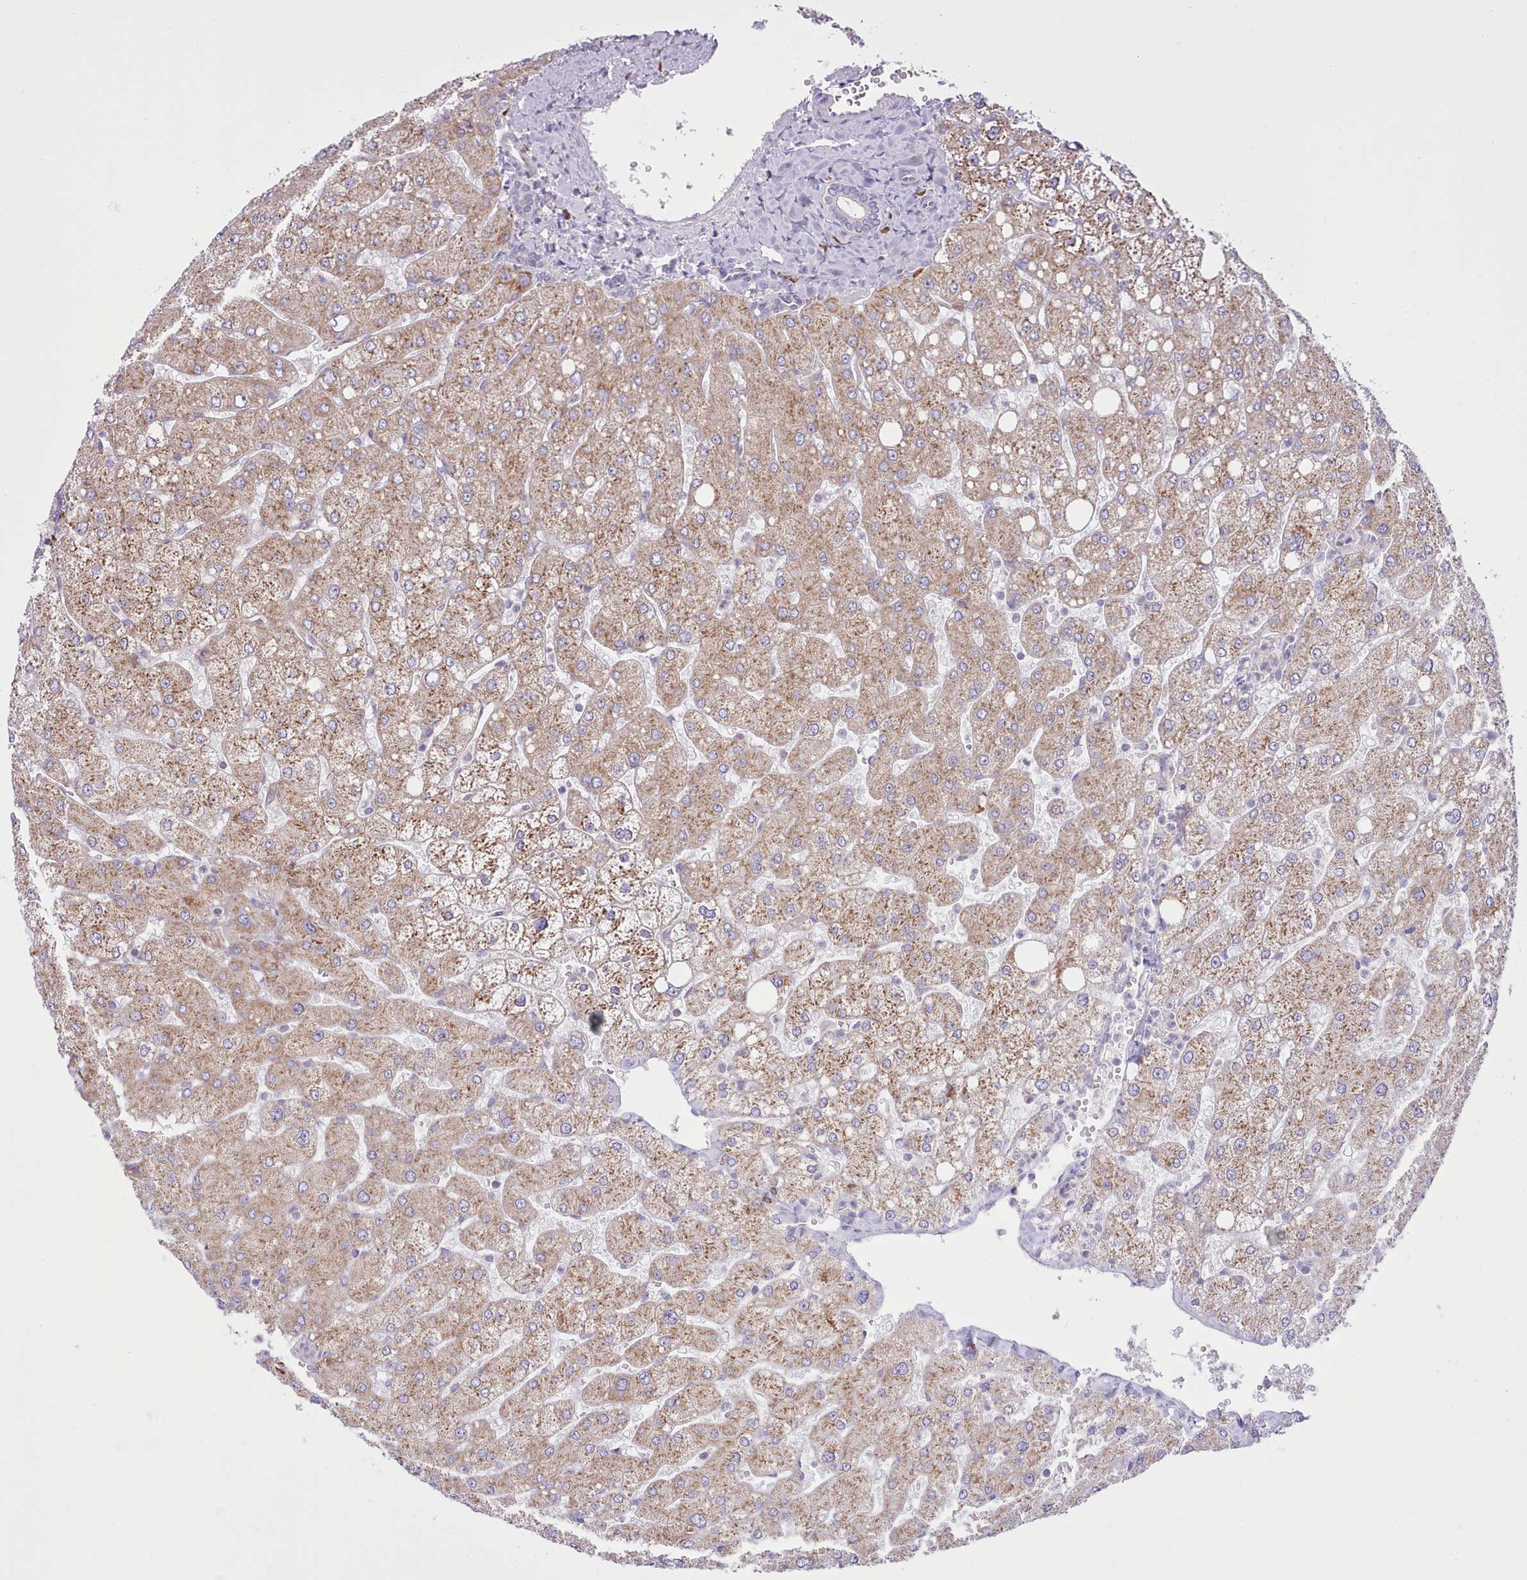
{"staining": {"intensity": "negative", "quantity": "none", "location": "none"}, "tissue": "liver", "cell_type": "Cholangiocytes", "image_type": "normal", "snomed": [{"axis": "morphology", "description": "Normal tissue, NOS"}, {"axis": "topography", "description": "Liver"}], "caption": "This is an immunohistochemistry histopathology image of normal human liver. There is no staining in cholangiocytes.", "gene": "SEC61B", "patient": {"sex": "male", "age": 55}}